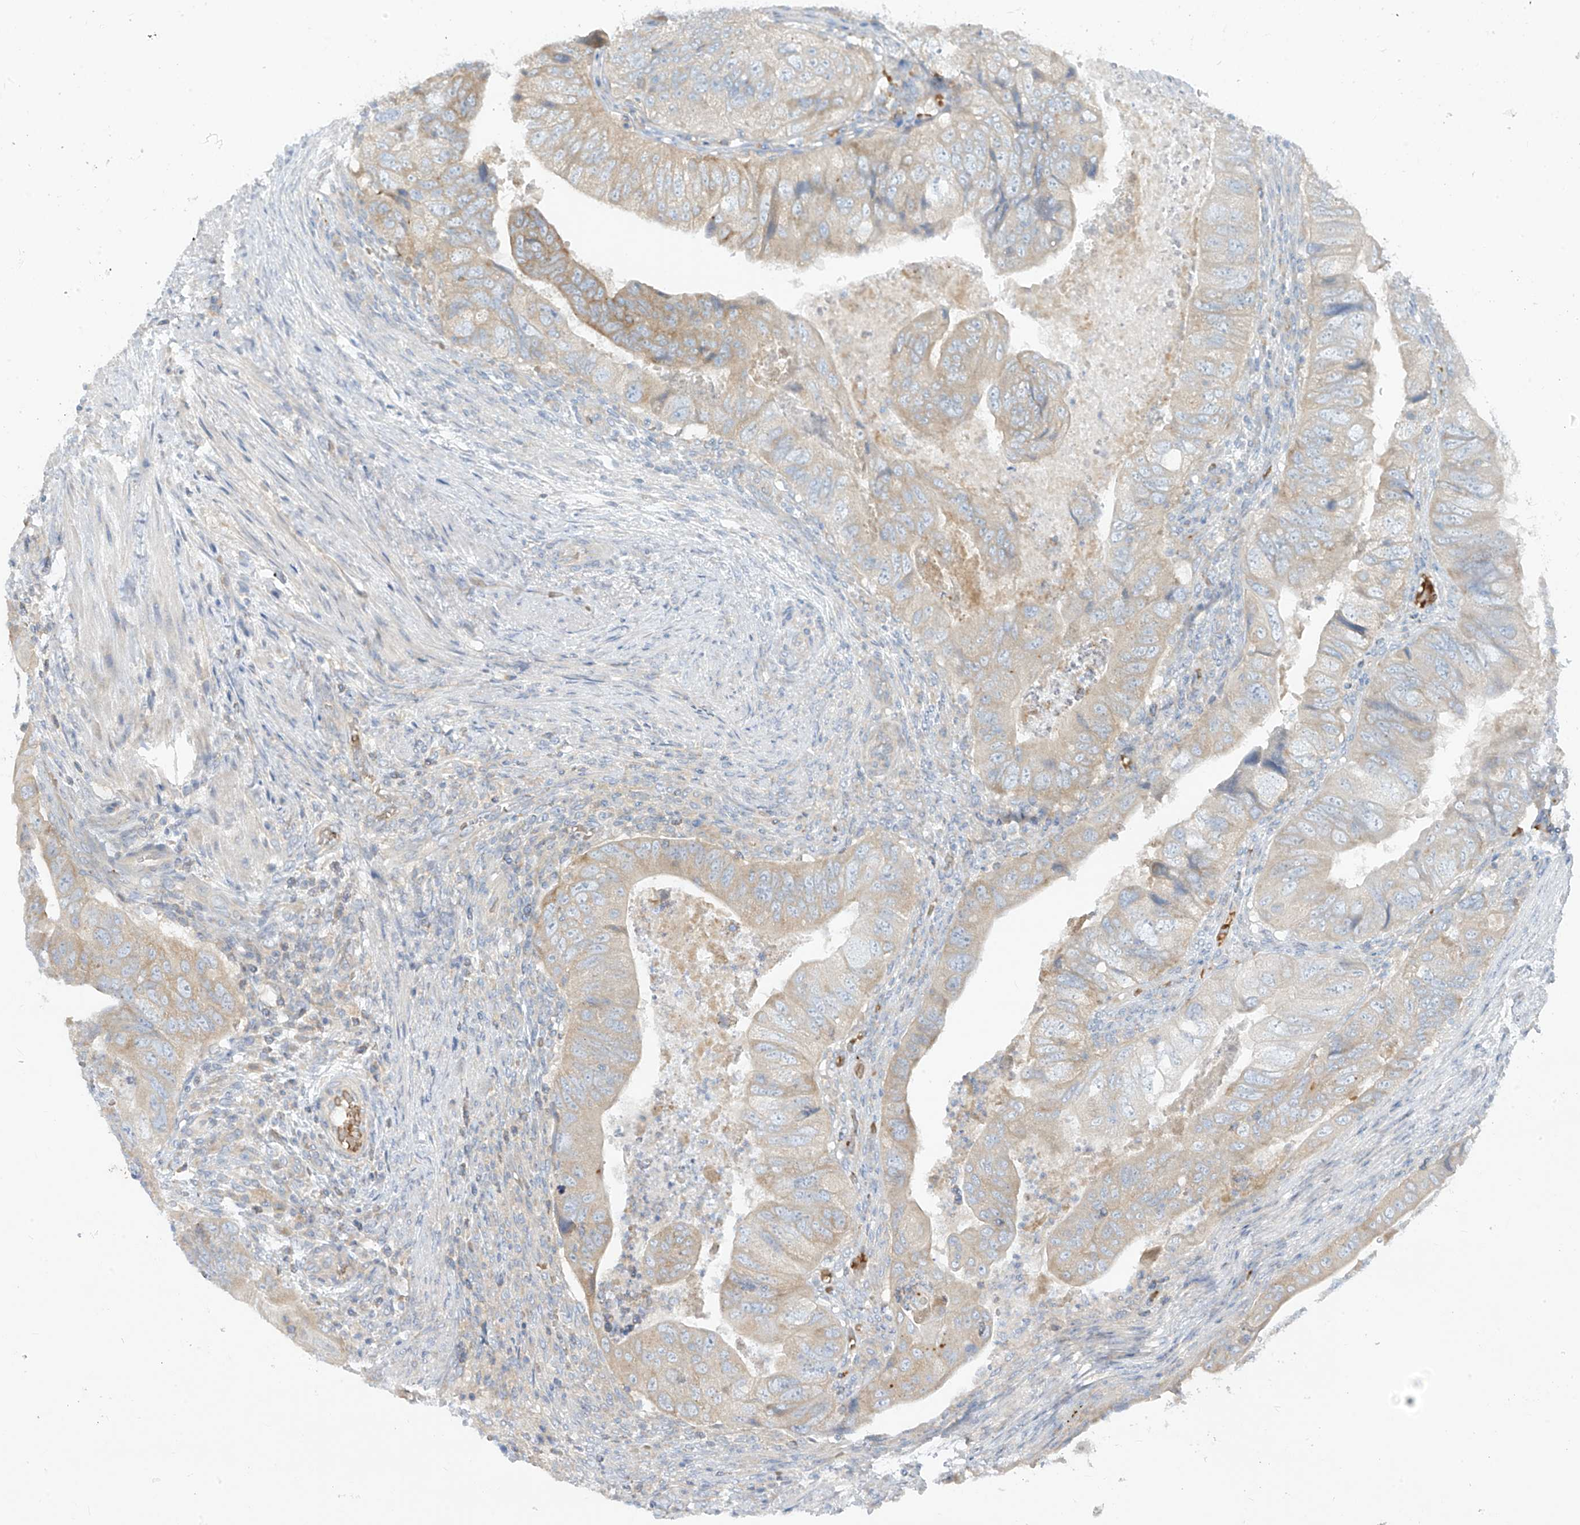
{"staining": {"intensity": "weak", "quantity": "25%-75%", "location": "cytoplasmic/membranous"}, "tissue": "colorectal cancer", "cell_type": "Tumor cells", "image_type": "cancer", "snomed": [{"axis": "morphology", "description": "Adenocarcinoma, NOS"}, {"axis": "topography", "description": "Rectum"}], "caption": "Protein expression analysis of colorectal adenocarcinoma displays weak cytoplasmic/membranous staining in about 25%-75% of tumor cells. Nuclei are stained in blue.", "gene": "DGKQ", "patient": {"sex": "male", "age": 63}}